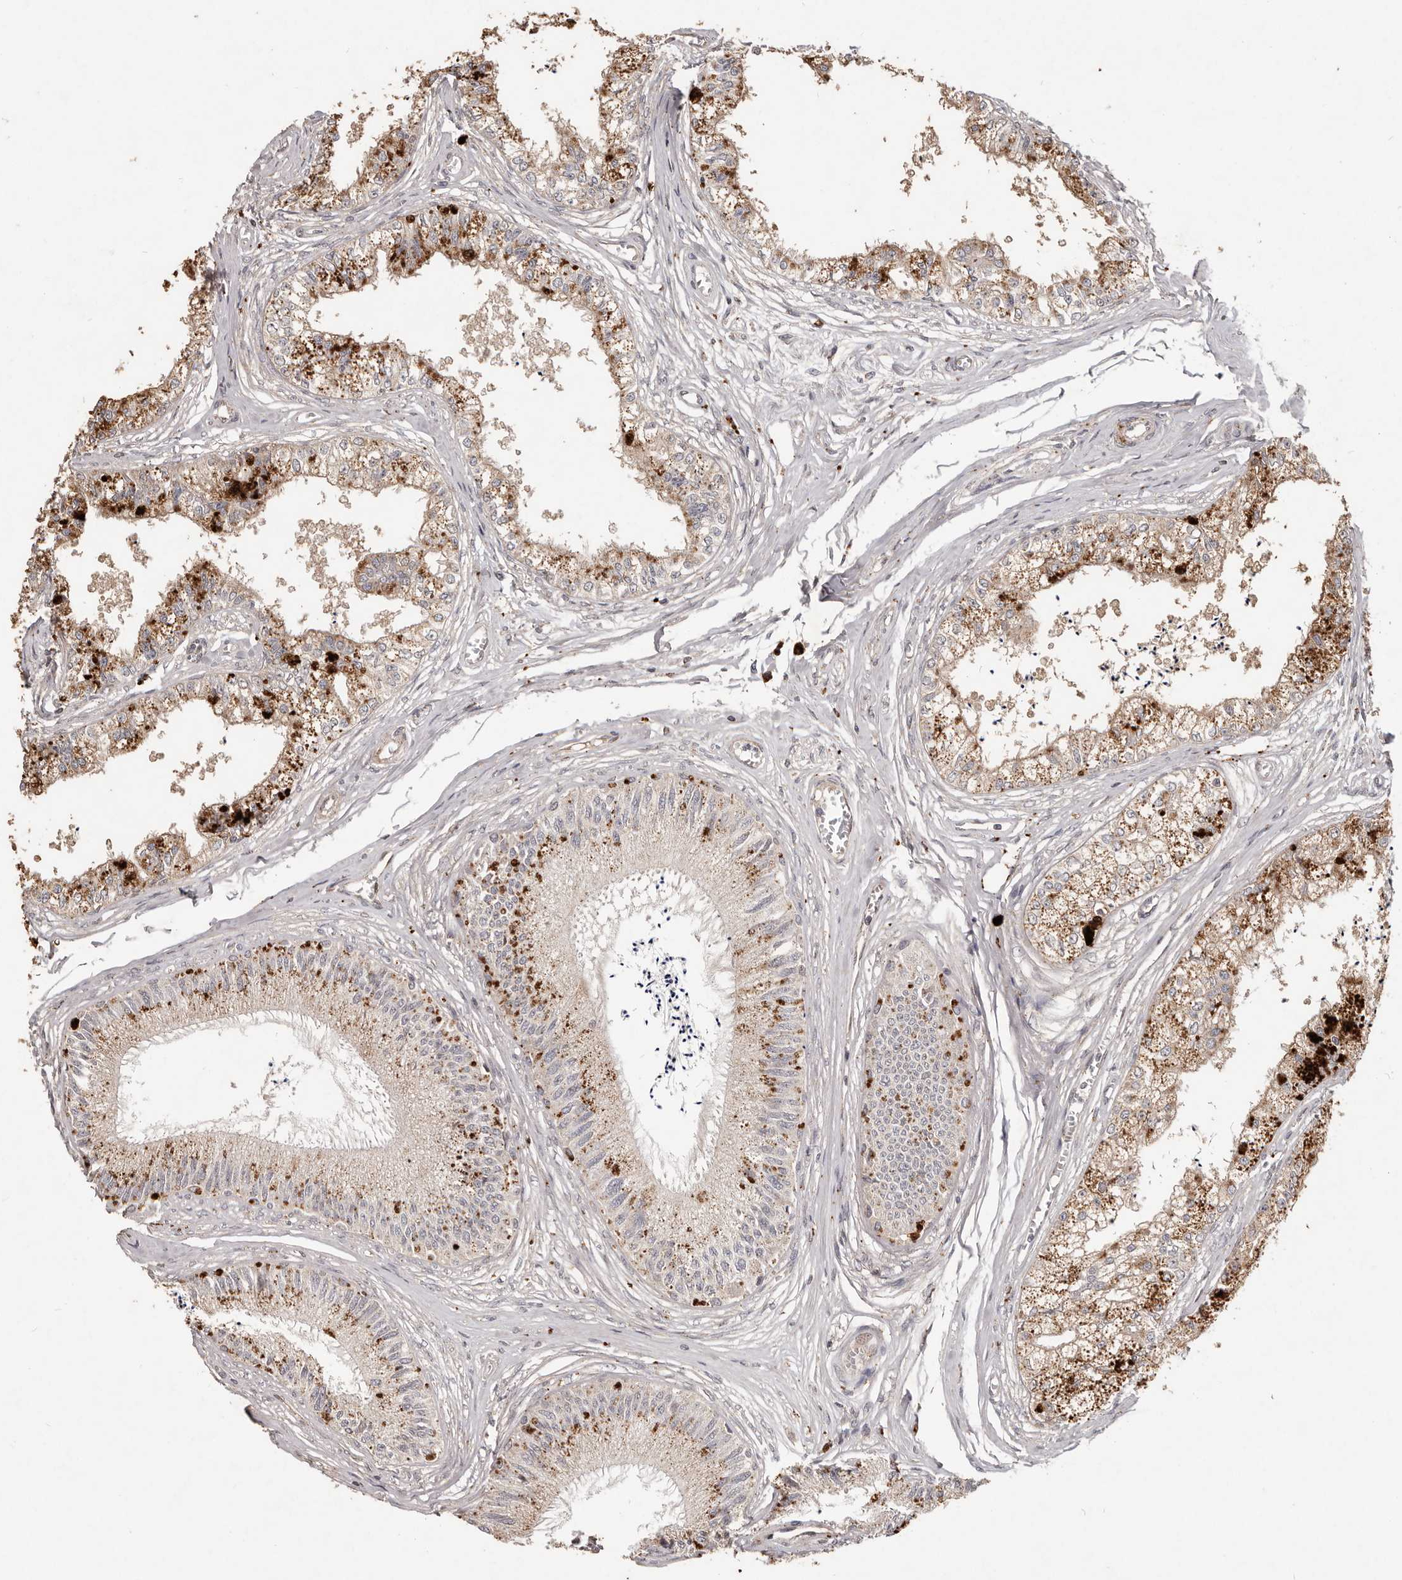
{"staining": {"intensity": "moderate", "quantity": "25%-75%", "location": "cytoplasmic/membranous"}, "tissue": "epididymis", "cell_type": "Glandular cells", "image_type": "normal", "snomed": [{"axis": "morphology", "description": "Normal tissue, NOS"}, {"axis": "topography", "description": "Epididymis"}], "caption": "Immunohistochemical staining of normal human epididymis reveals medium levels of moderate cytoplasmic/membranous staining in approximately 25%-75% of glandular cells.", "gene": "PLOD2", "patient": {"sex": "male", "age": 79}}